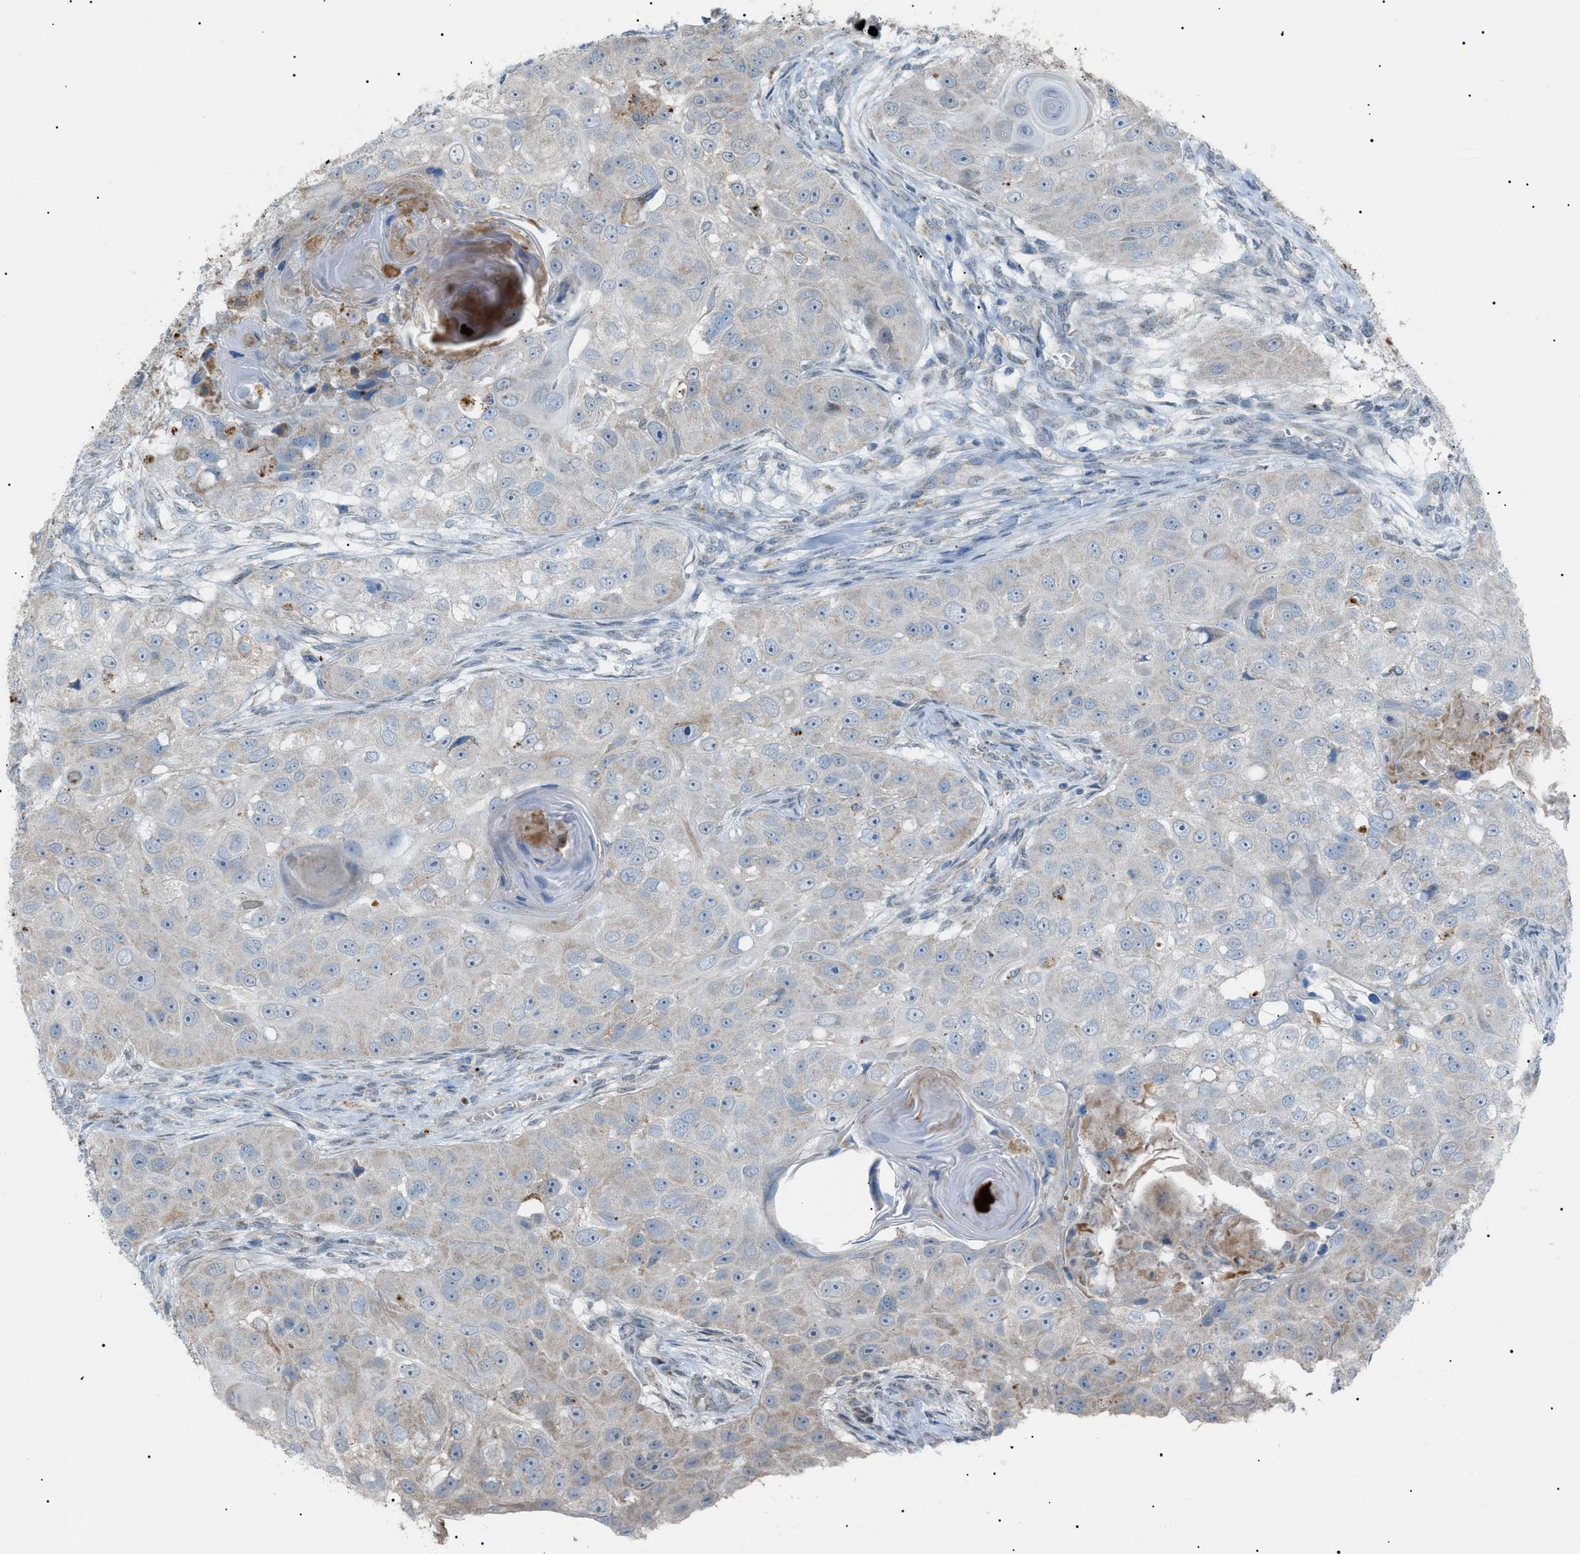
{"staining": {"intensity": "negative", "quantity": "none", "location": "none"}, "tissue": "head and neck cancer", "cell_type": "Tumor cells", "image_type": "cancer", "snomed": [{"axis": "morphology", "description": "Normal tissue, NOS"}, {"axis": "morphology", "description": "Squamous cell carcinoma, NOS"}, {"axis": "topography", "description": "Skeletal muscle"}, {"axis": "topography", "description": "Head-Neck"}], "caption": "Head and neck squamous cell carcinoma stained for a protein using immunohistochemistry demonstrates no positivity tumor cells.", "gene": "ZNF516", "patient": {"sex": "male", "age": 51}}